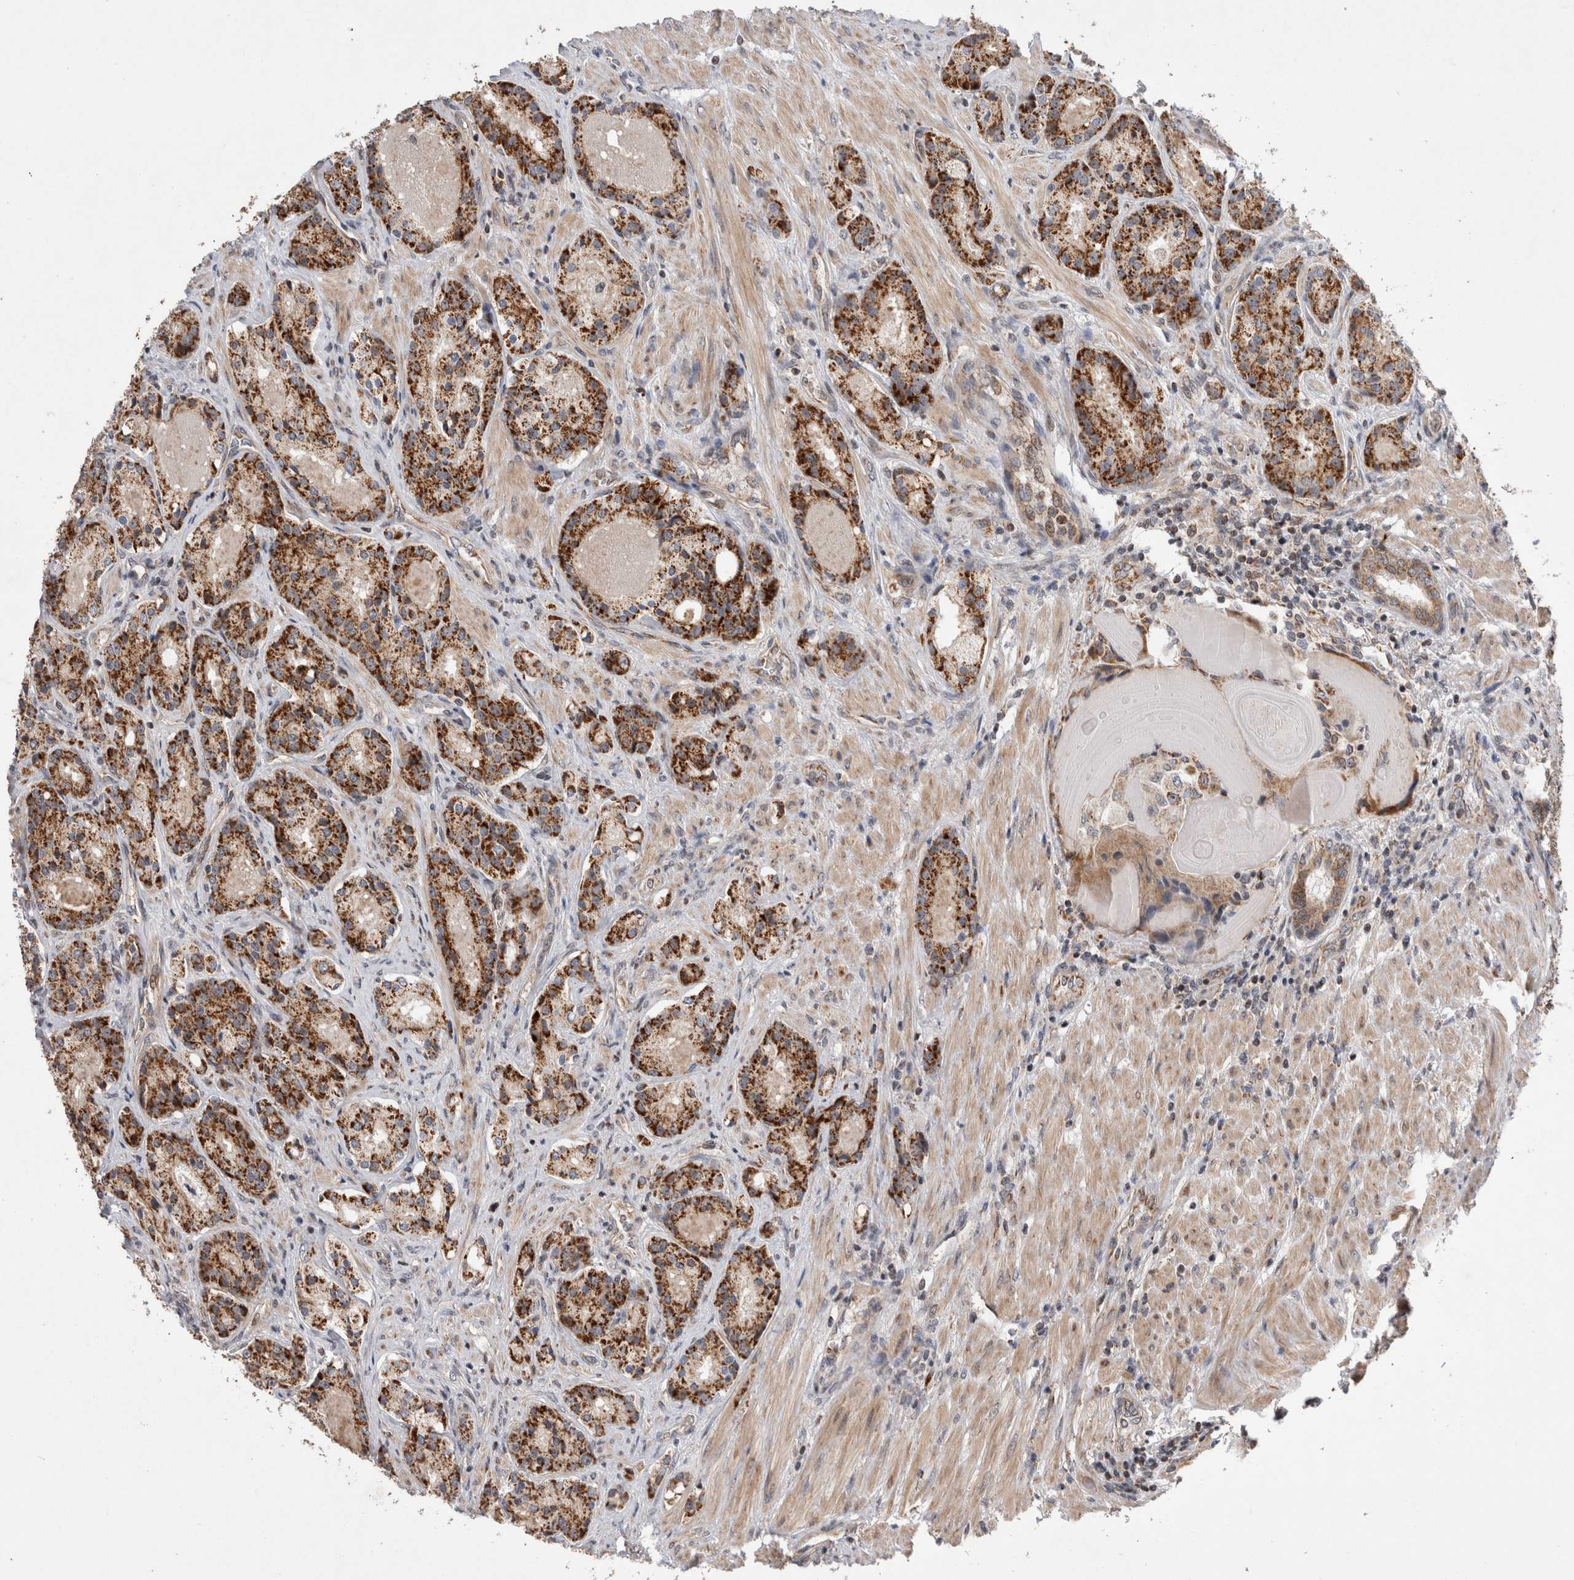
{"staining": {"intensity": "strong", "quantity": ">75%", "location": "cytoplasmic/membranous"}, "tissue": "prostate cancer", "cell_type": "Tumor cells", "image_type": "cancer", "snomed": [{"axis": "morphology", "description": "Adenocarcinoma, High grade"}, {"axis": "topography", "description": "Prostate"}], "caption": "IHC of adenocarcinoma (high-grade) (prostate) demonstrates high levels of strong cytoplasmic/membranous positivity in approximately >75% of tumor cells.", "gene": "MRPL37", "patient": {"sex": "male", "age": 60}}